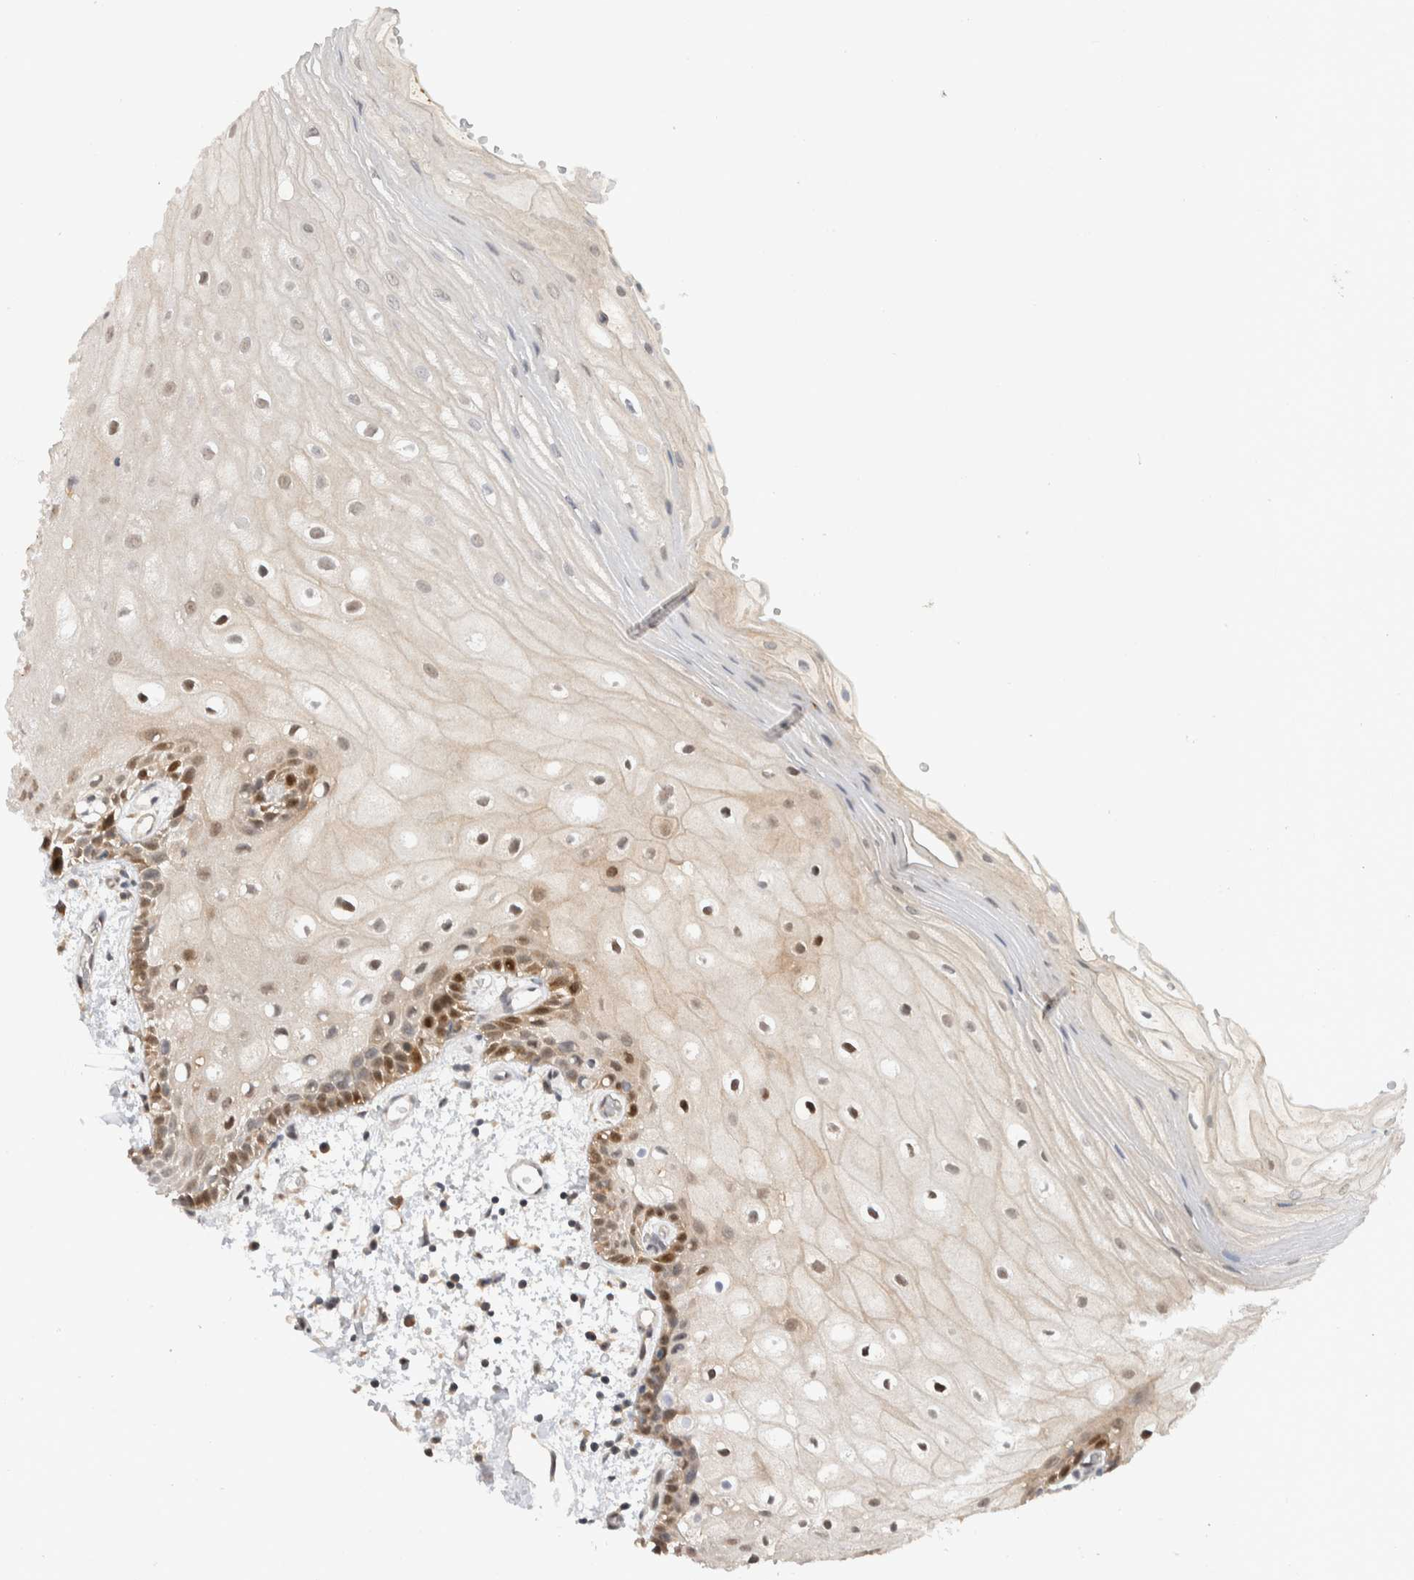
{"staining": {"intensity": "moderate", "quantity": "<25%", "location": "cytoplasmic/membranous,nuclear"}, "tissue": "oral mucosa", "cell_type": "Squamous epithelial cells", "image_type": "normal", "snomed": [{"axis": "morphology", "description": "Normal tissue, NOS"}, {"axis": "topography", "description": "Oral tissue"}], "caption": "A photomicrograph showing moderate cytoplasmic/membranous,nuclear staining in about <25% of squamous epithelial cells in normal oral mucosa, as visualized by brown immunohistochemical staining.", "gene": "DEPTOR", "patient": {"sex": "male", "age": 52}}